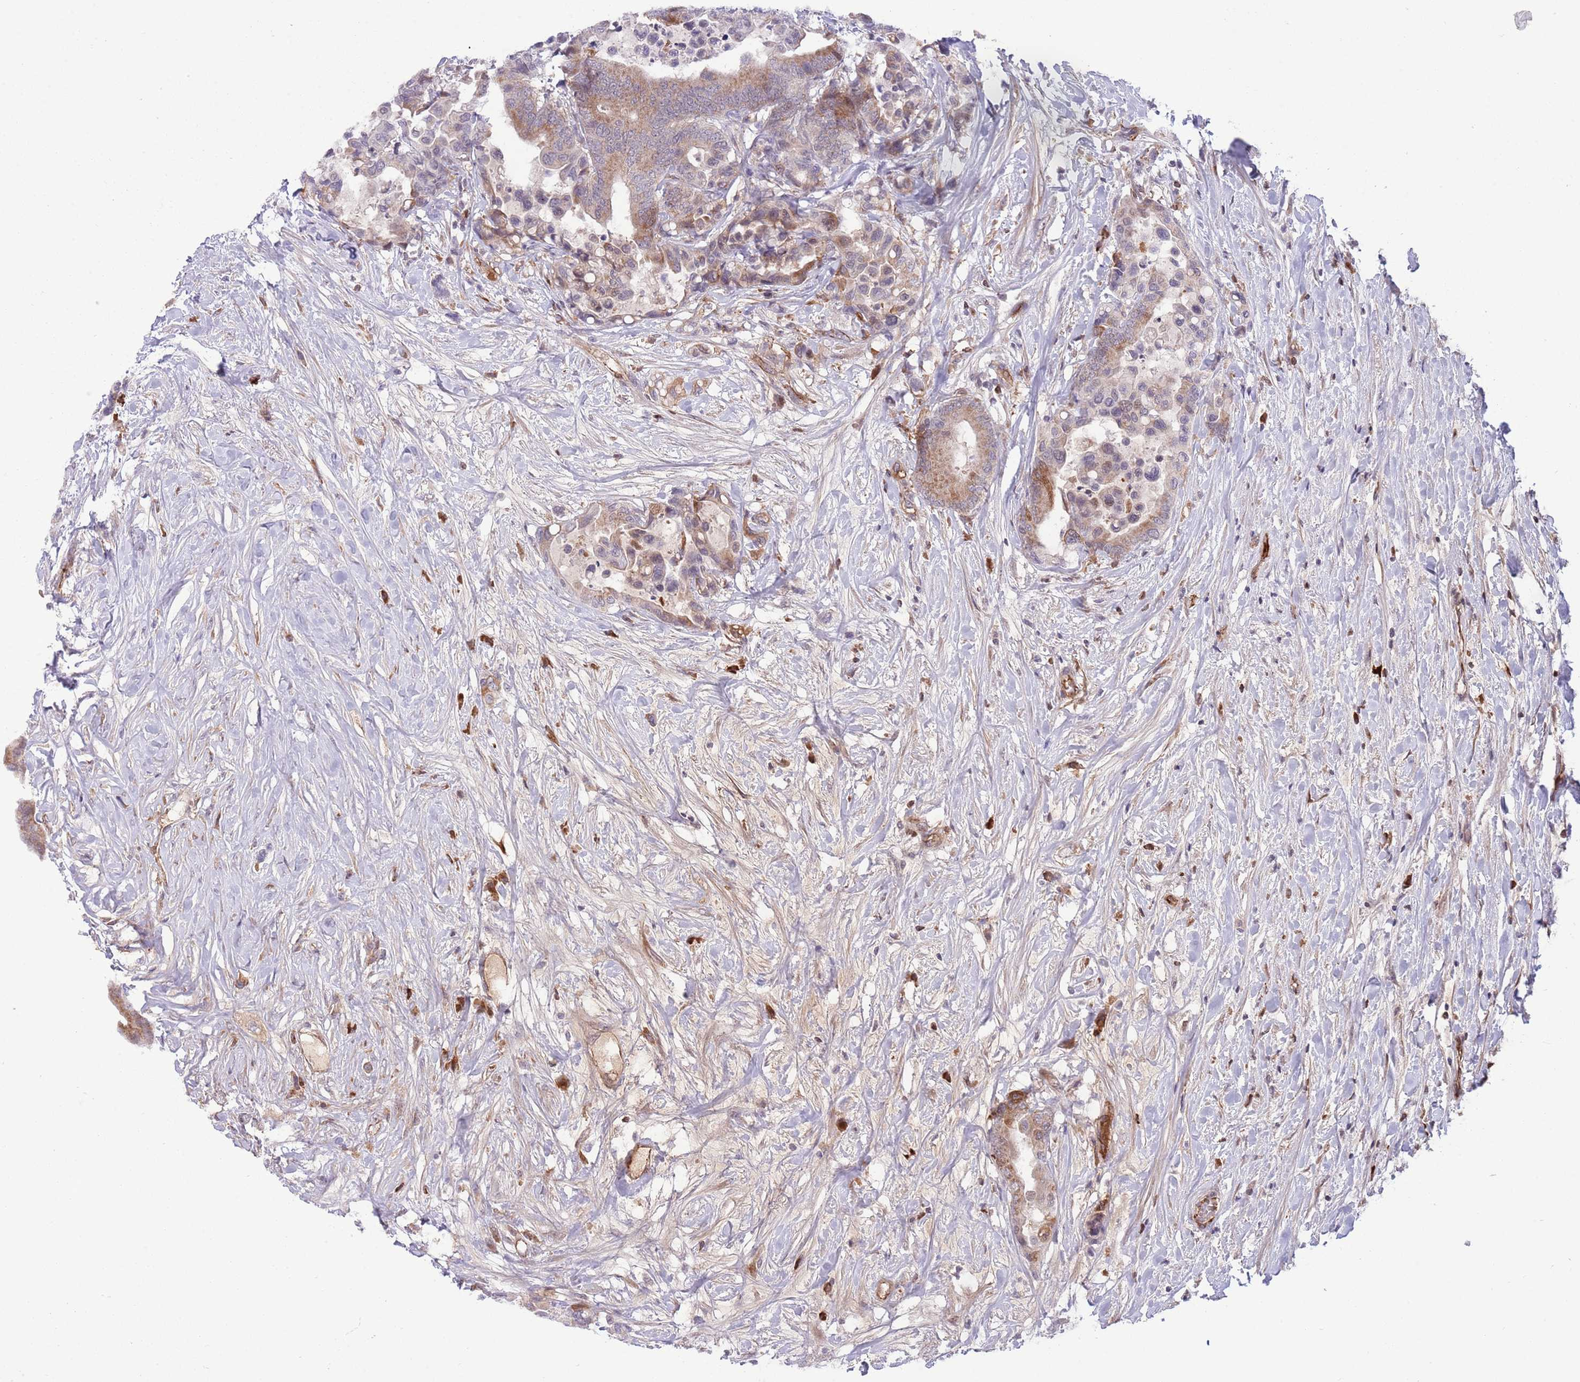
{"staining": {"intensity": "moderate", "quantity": "25%-75%", "location": "cytoplasmic/membranous"}, "tissue": "colorectal cancer", "cell_type": "Tumor cells", "image_type": "cancer", "snomed": [{"axis": "morphology", "description": "Normal tissue, NOS"}, {"axis": "morphology", "description": "Adenocarcinoma, NOS"}, {"axis": "topography", "description": "Colon"}], "caption": "High-power microscopy captured an immunohistochemistry (IHC) histopathology image of colorectal cancer, revealing moderate cytoplasmic/membranous positivity in about 25%-75% of tumor cells.", "gene": "DPP10", "patient": {"sex": "male", "age": 82}}